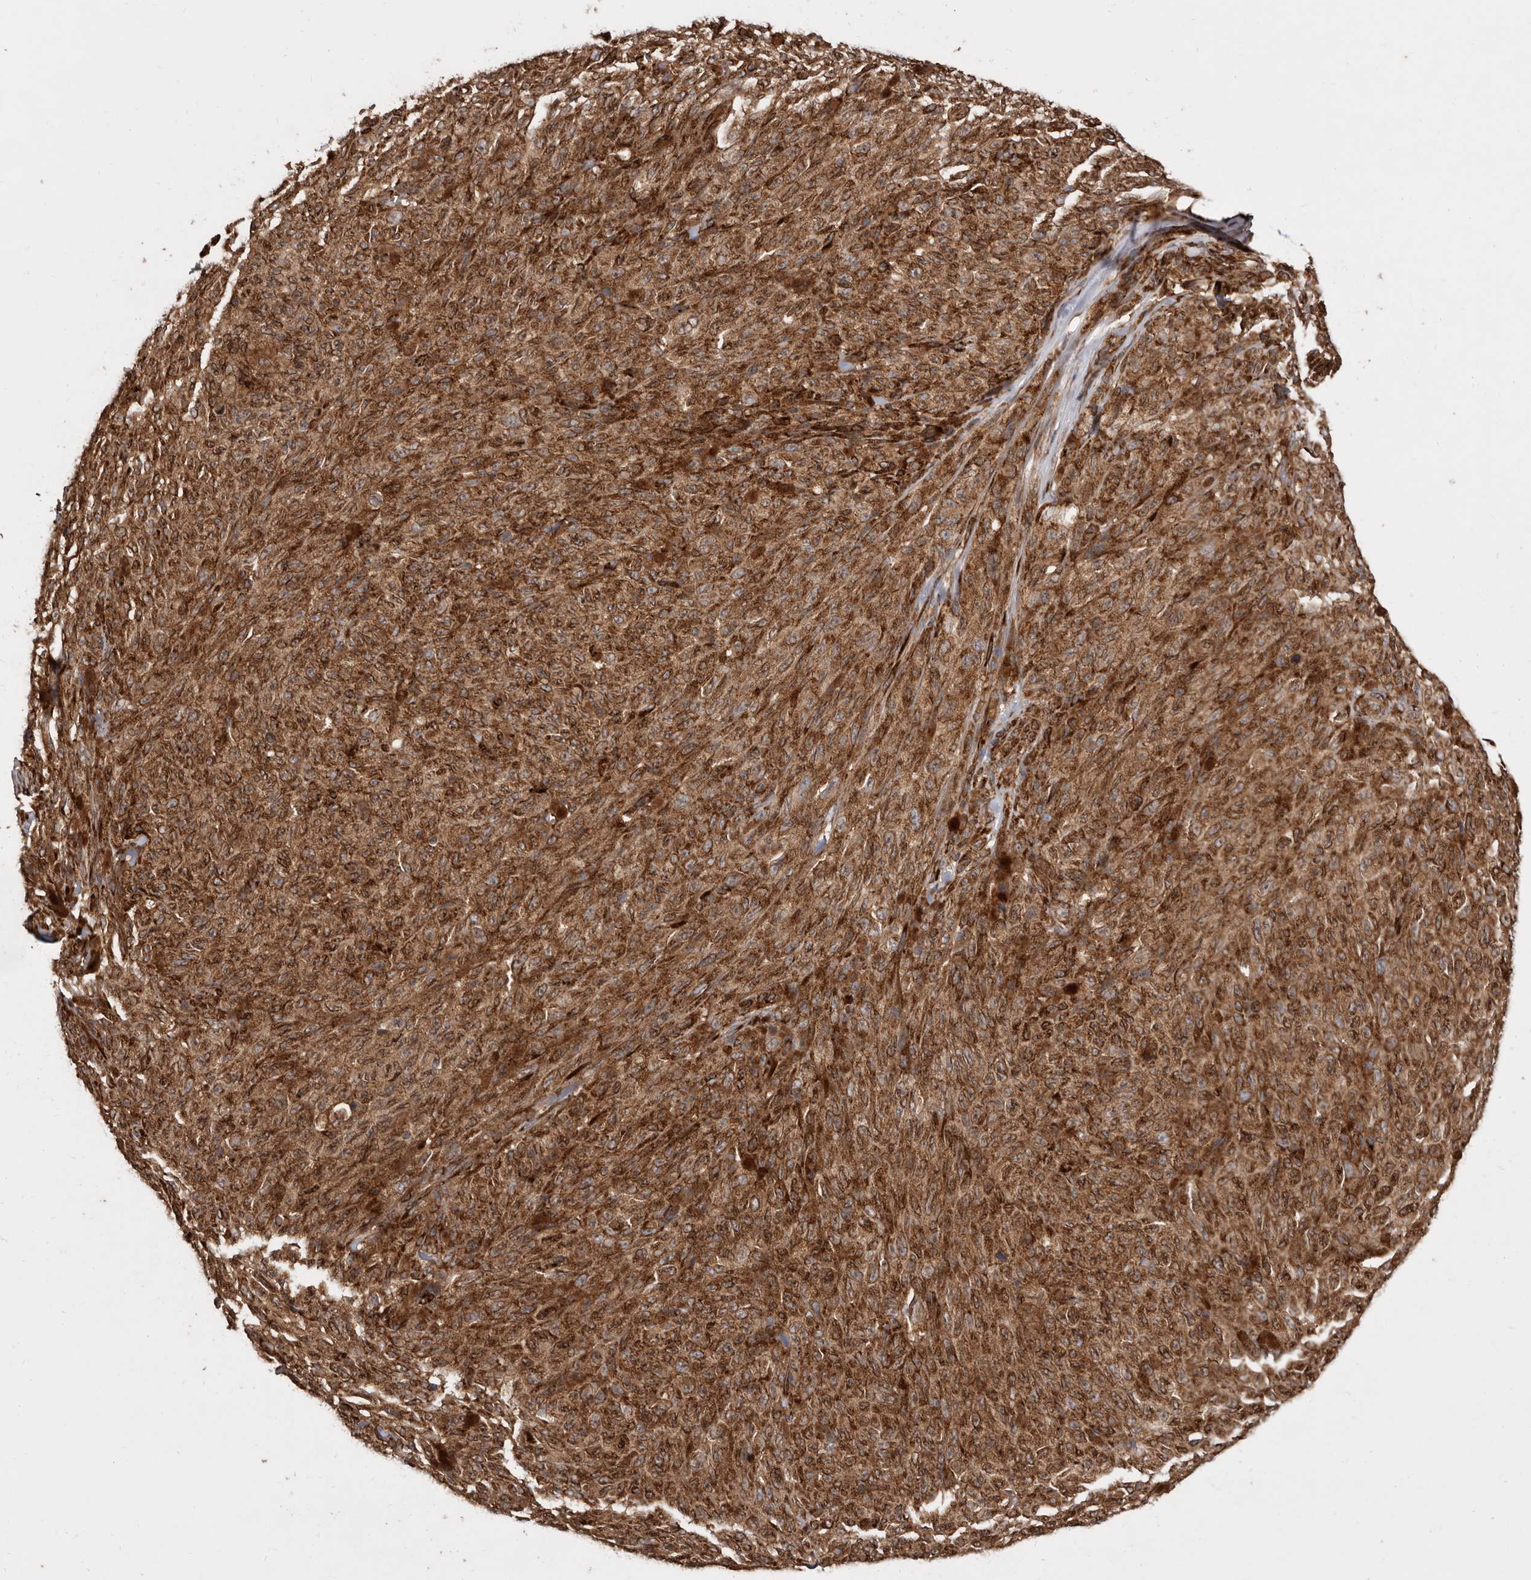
{"staining": {"intensity": "strong", "quantity": ">75%", "location": "cytoplasmic/membranous"}, "tissue": "melanoma", "cell_type": "Tumor cells", "image_type": "cancer", "snomed": [{"axis": "morphology", "description": "Malignant melanoma, NOS"}, {"axis": "topography", "description": "Skin"}], "caption": "This image shows IHC staining of melanoma, with high strong cytoplasmic/membranous expression in approximately >75% of tumor cells.", "gene": "FLAD1", "patient": {"sex": "female", "age": 82}}